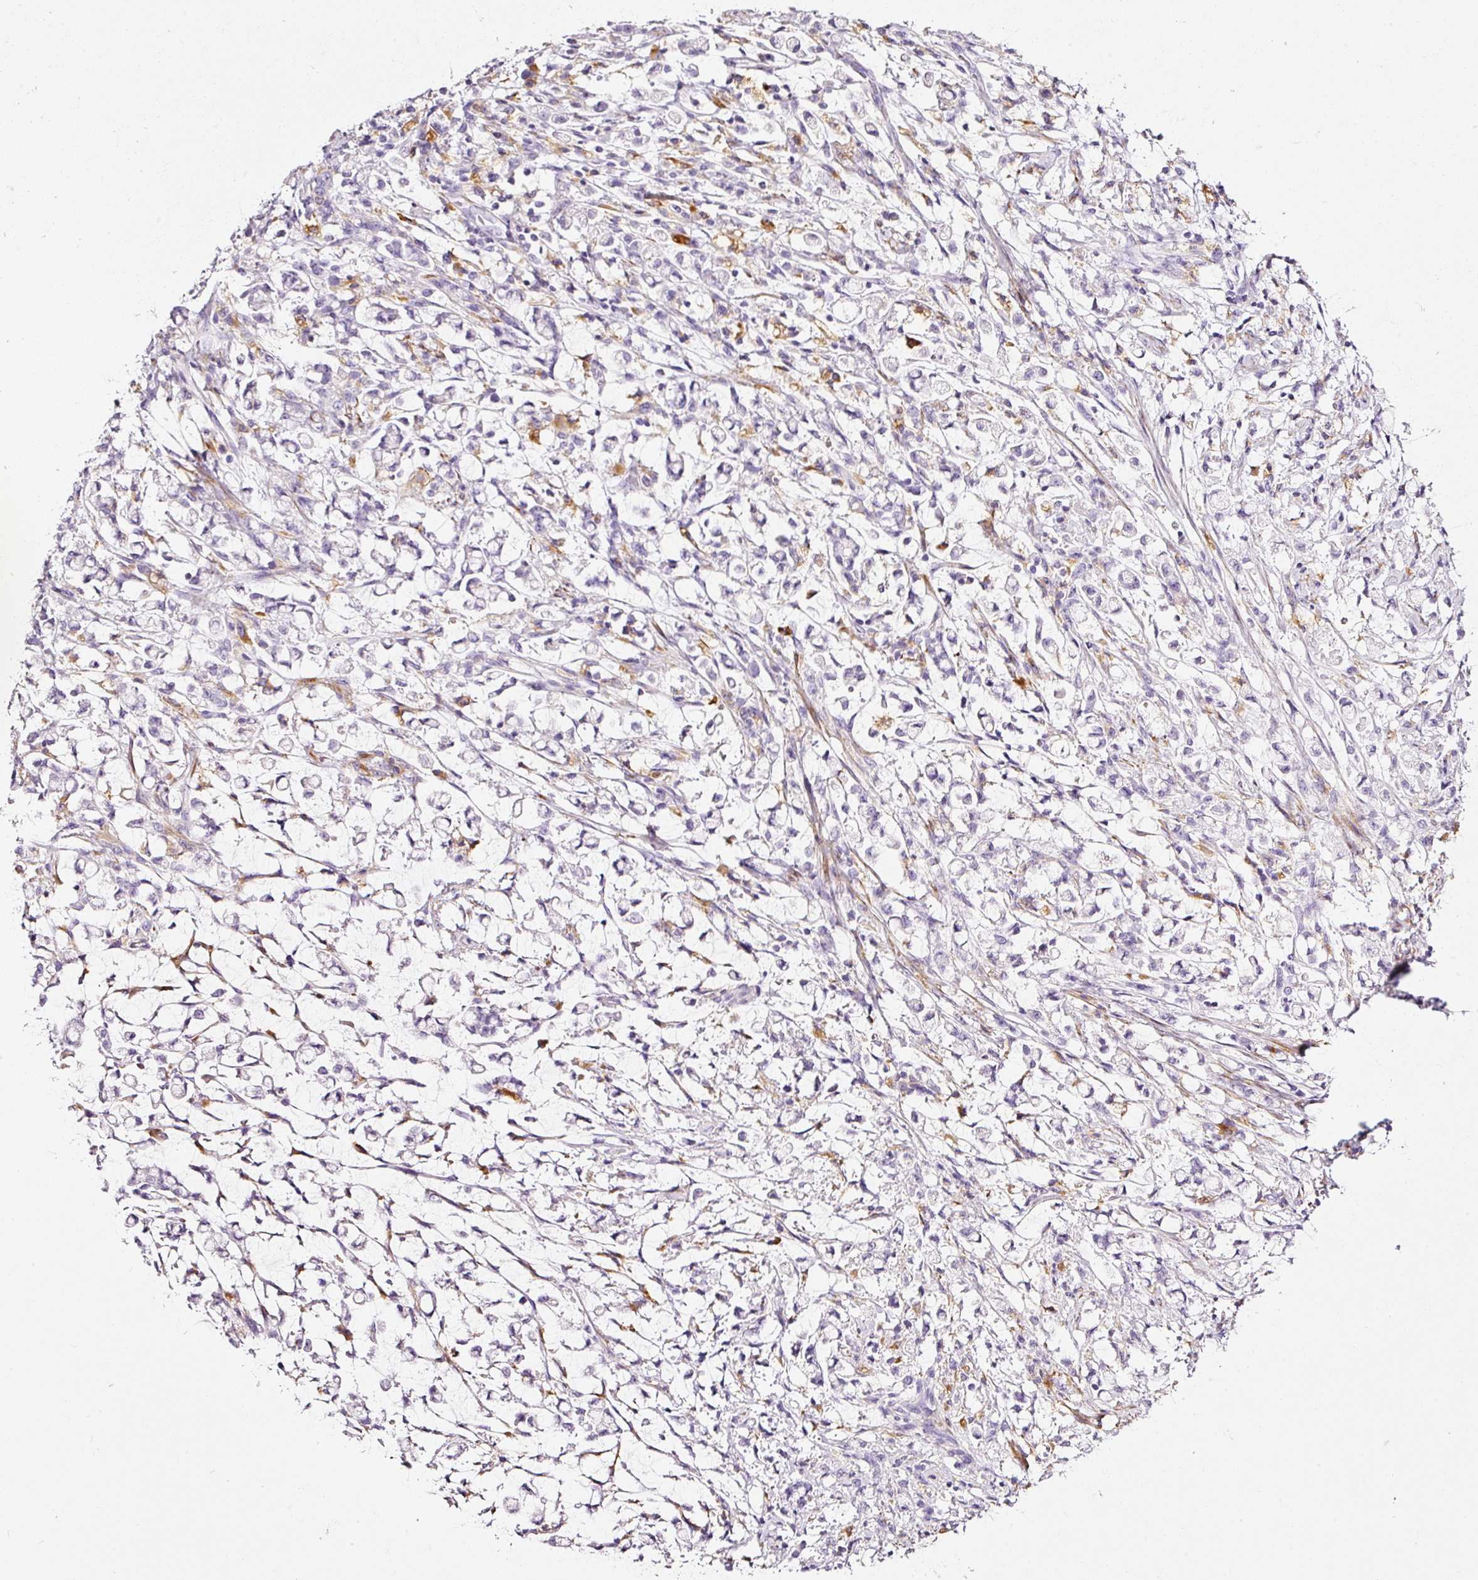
{"staining": {"intensity": "negative", "quantity": "none", "location": "none"}, "tissue": "stomach cancer", "cell_type": "Tumor cells", "image_type": "cancer", "snomed": [{"axis": "morphology", "description": "Adenocarcinoma, NOS"}, {"axis": "topography", "description": "Stomach"}], "caption": "Immunohistochemistry (IHC) photomicrograph of human stomach cancer (adenocarcinoma) stained for a protein (brown), which reveals no staining in tumor cells. The staining is performed using DAB brown chromogen with nuclei counter-stained in using hematoxylin.", "gene": "CYB561A3", "patient": {"sex": "female", "age": 60}}